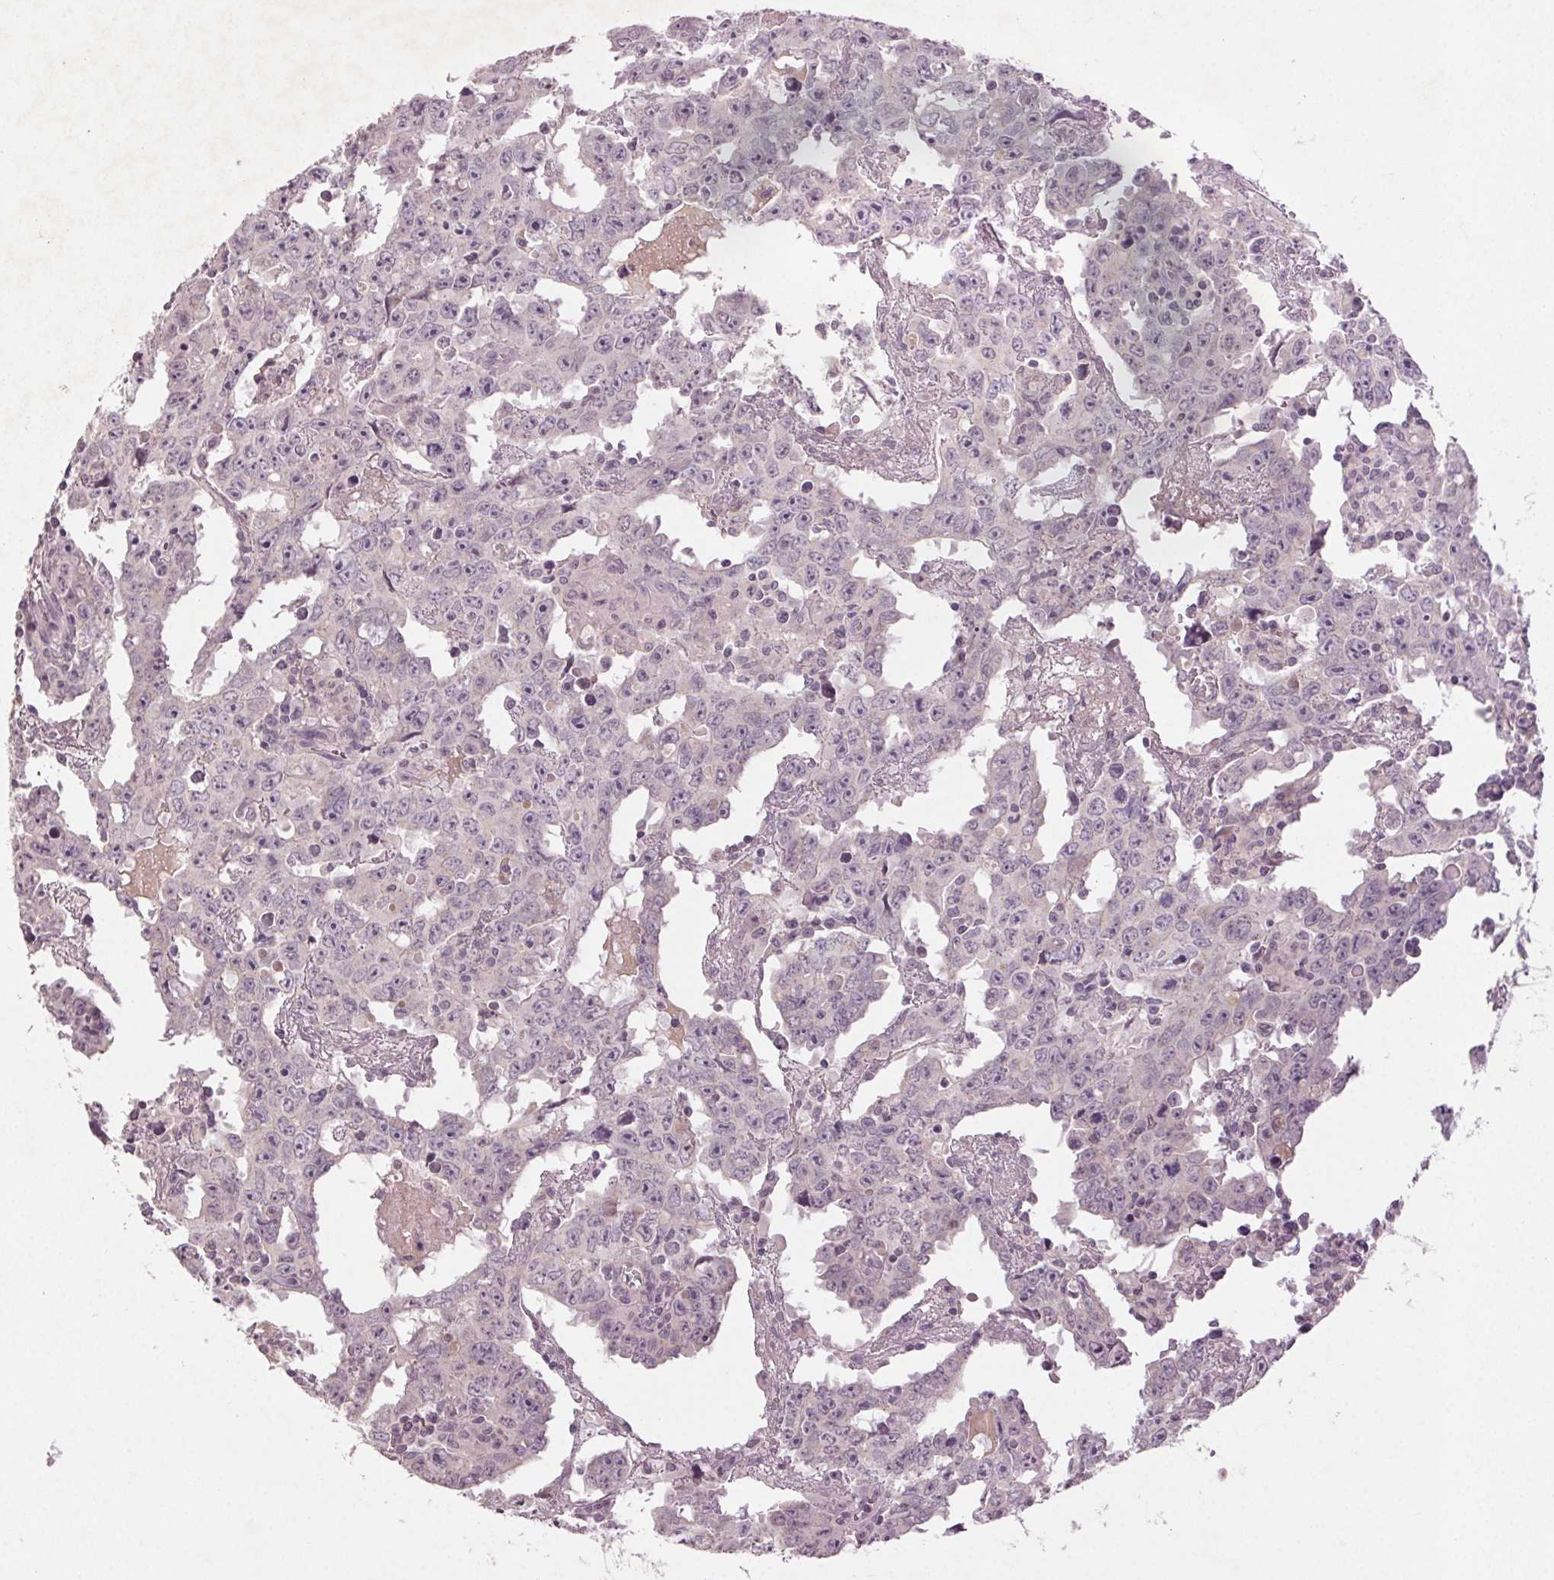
{"staining": {"intensity": "negative", "quantity": "none", "location": "none"}, "tissue": "testis cancer", "cell_type": "Tumor cells", "image_type": "cancer", "snomed": [{"axis": "morphology", "description": "Carcinoma, Embryonal, NOS"}, {"axis": "topography", "description": "Testis"}], "caption": "An image of human testis embryonal carcinoma is negative for staining in tumor cells.", "gene": "KLRC3", "patient": {"sex": "male", "age": 22}}